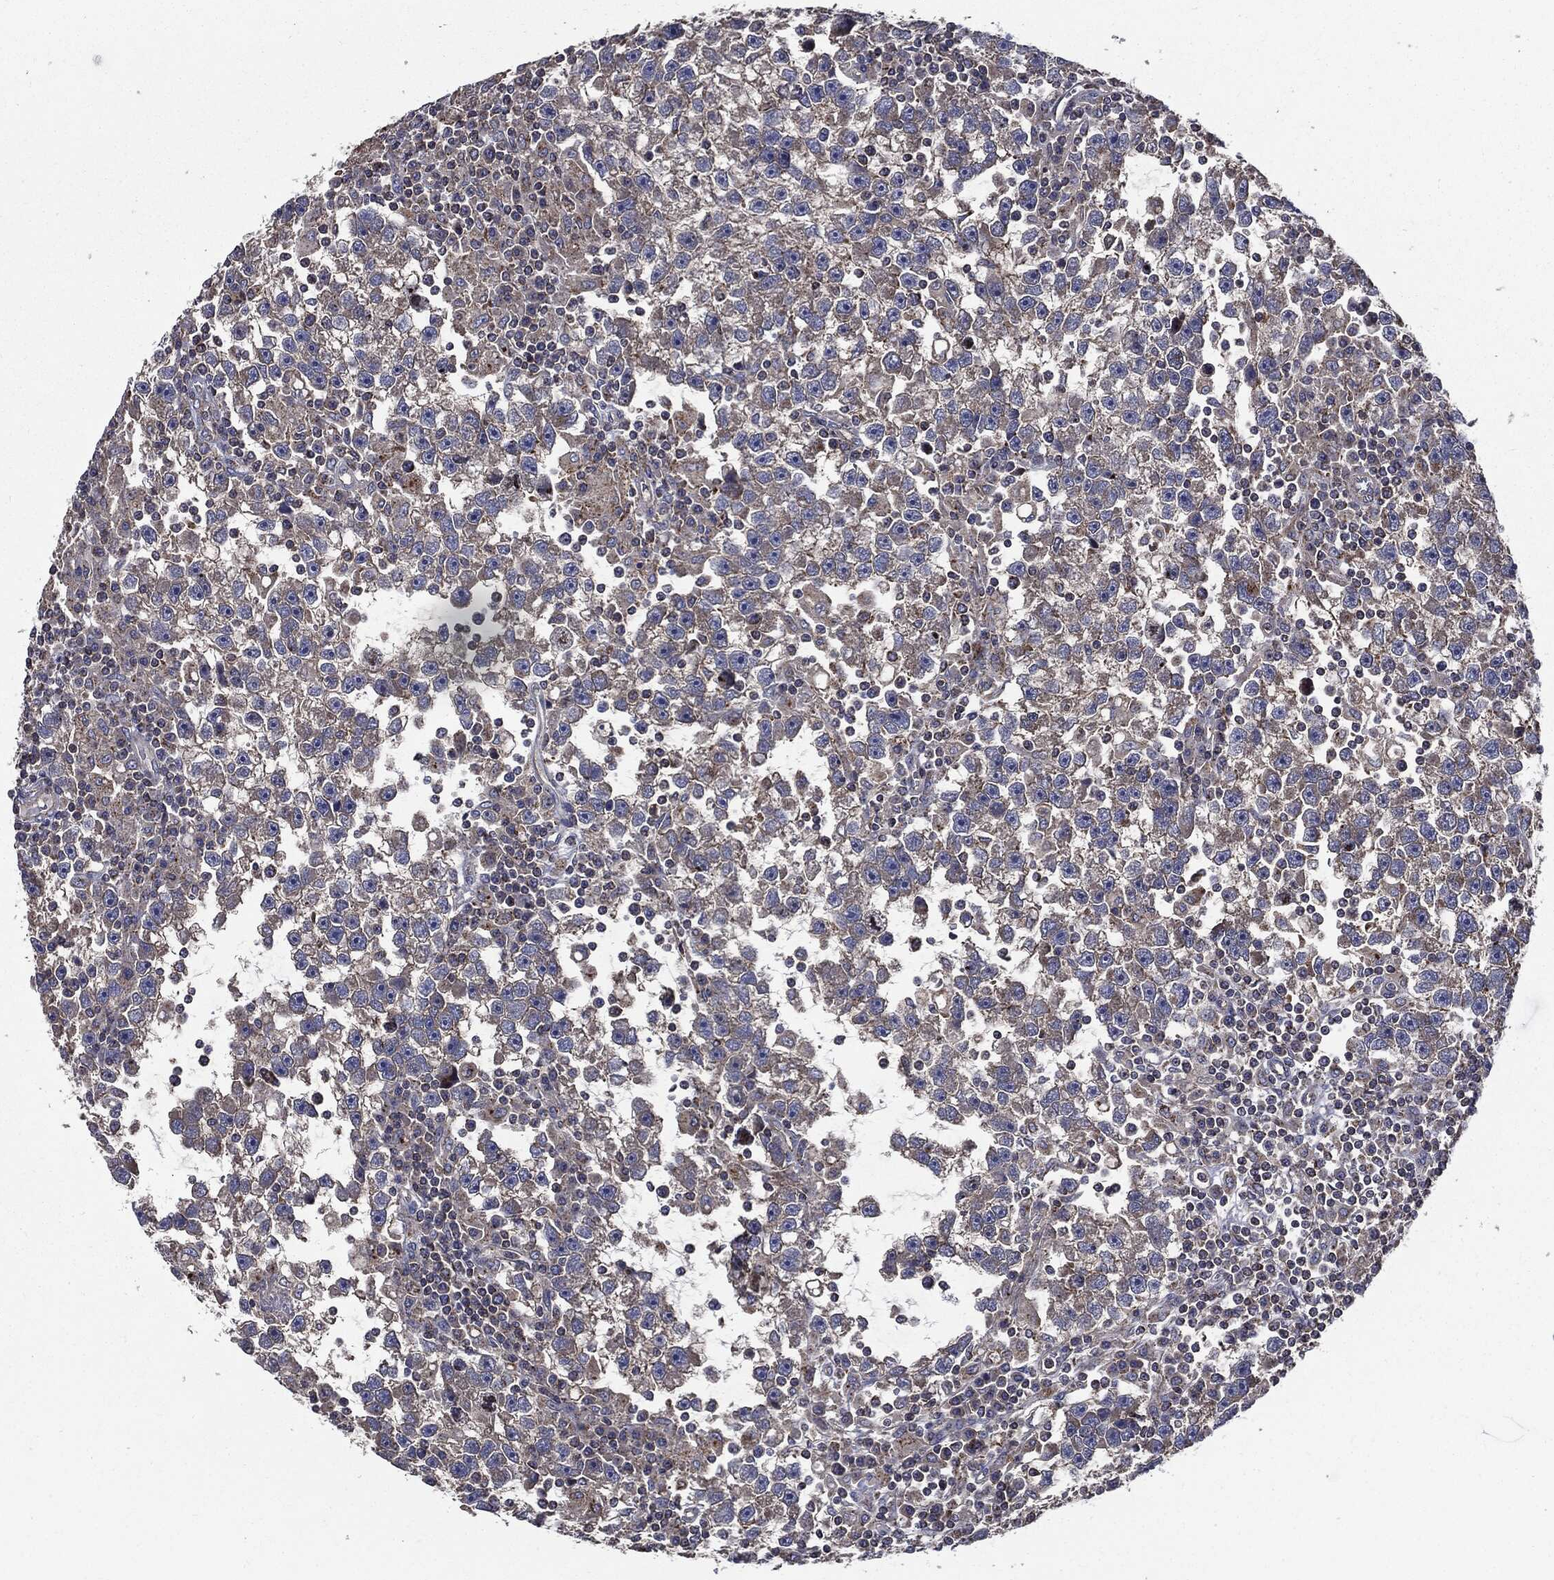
{"staining": {"intensity": "weak", "quantity": "25%-75%", "location": "cytoplasmic/membranous"}, "tissue": "testis cancer", "cell_type": "Tumor cells", "image_type": "cancer", "snomed": [{"axis": "morphology", "description": "Seminoma, NOS"}, {"axis": "topography", "description": "Testis"}], "caption": "A brown stain shows weak cytoplasmic/membranous staining of a protein in testis cancer tumor cells.", "gene": "PDCD6IP", "patient": {"sex": "male", "age": 47}}